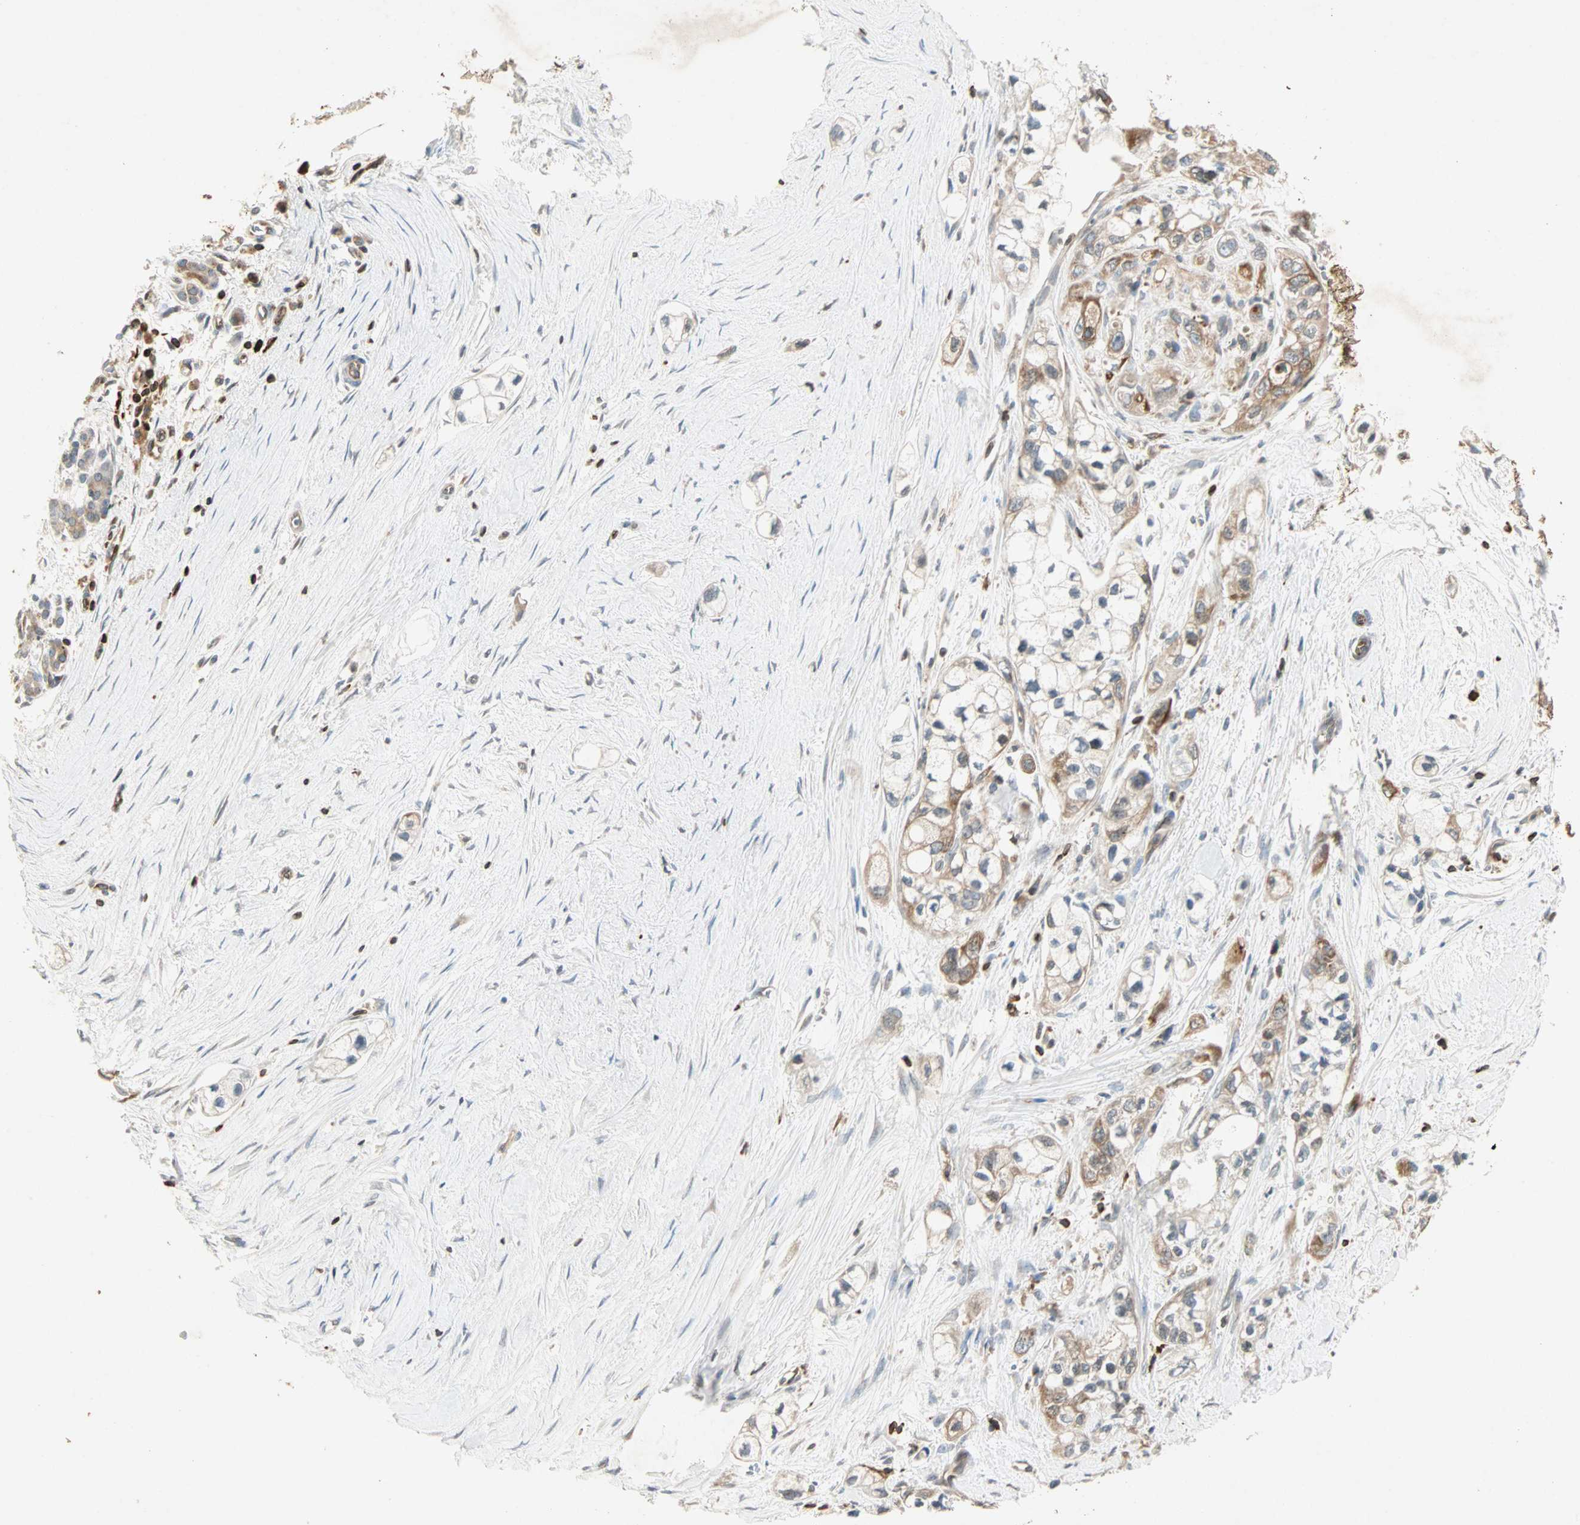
{"staining": {"intensity": "moderate", "quantity": ">75%", "location": "cytoplasmic/membranous"}, "tissue": "pancreatic cancer", "cell_type": "Tumor cells", "image_type": "cancer", "snomed": [{"axis": "morphology", "description": "Adenocarcinoma, NOS"}, {"axis": "topography", "description": "Pancreas"}], "caption": "Pancreatic cancer (adenocarcinoma) tissue reveals moderate cytoplasmic/membranous positivity in approximately >75% of tumor cells", "gene": "TAPBP", "patient": {"sex": "male", "age": 74}}